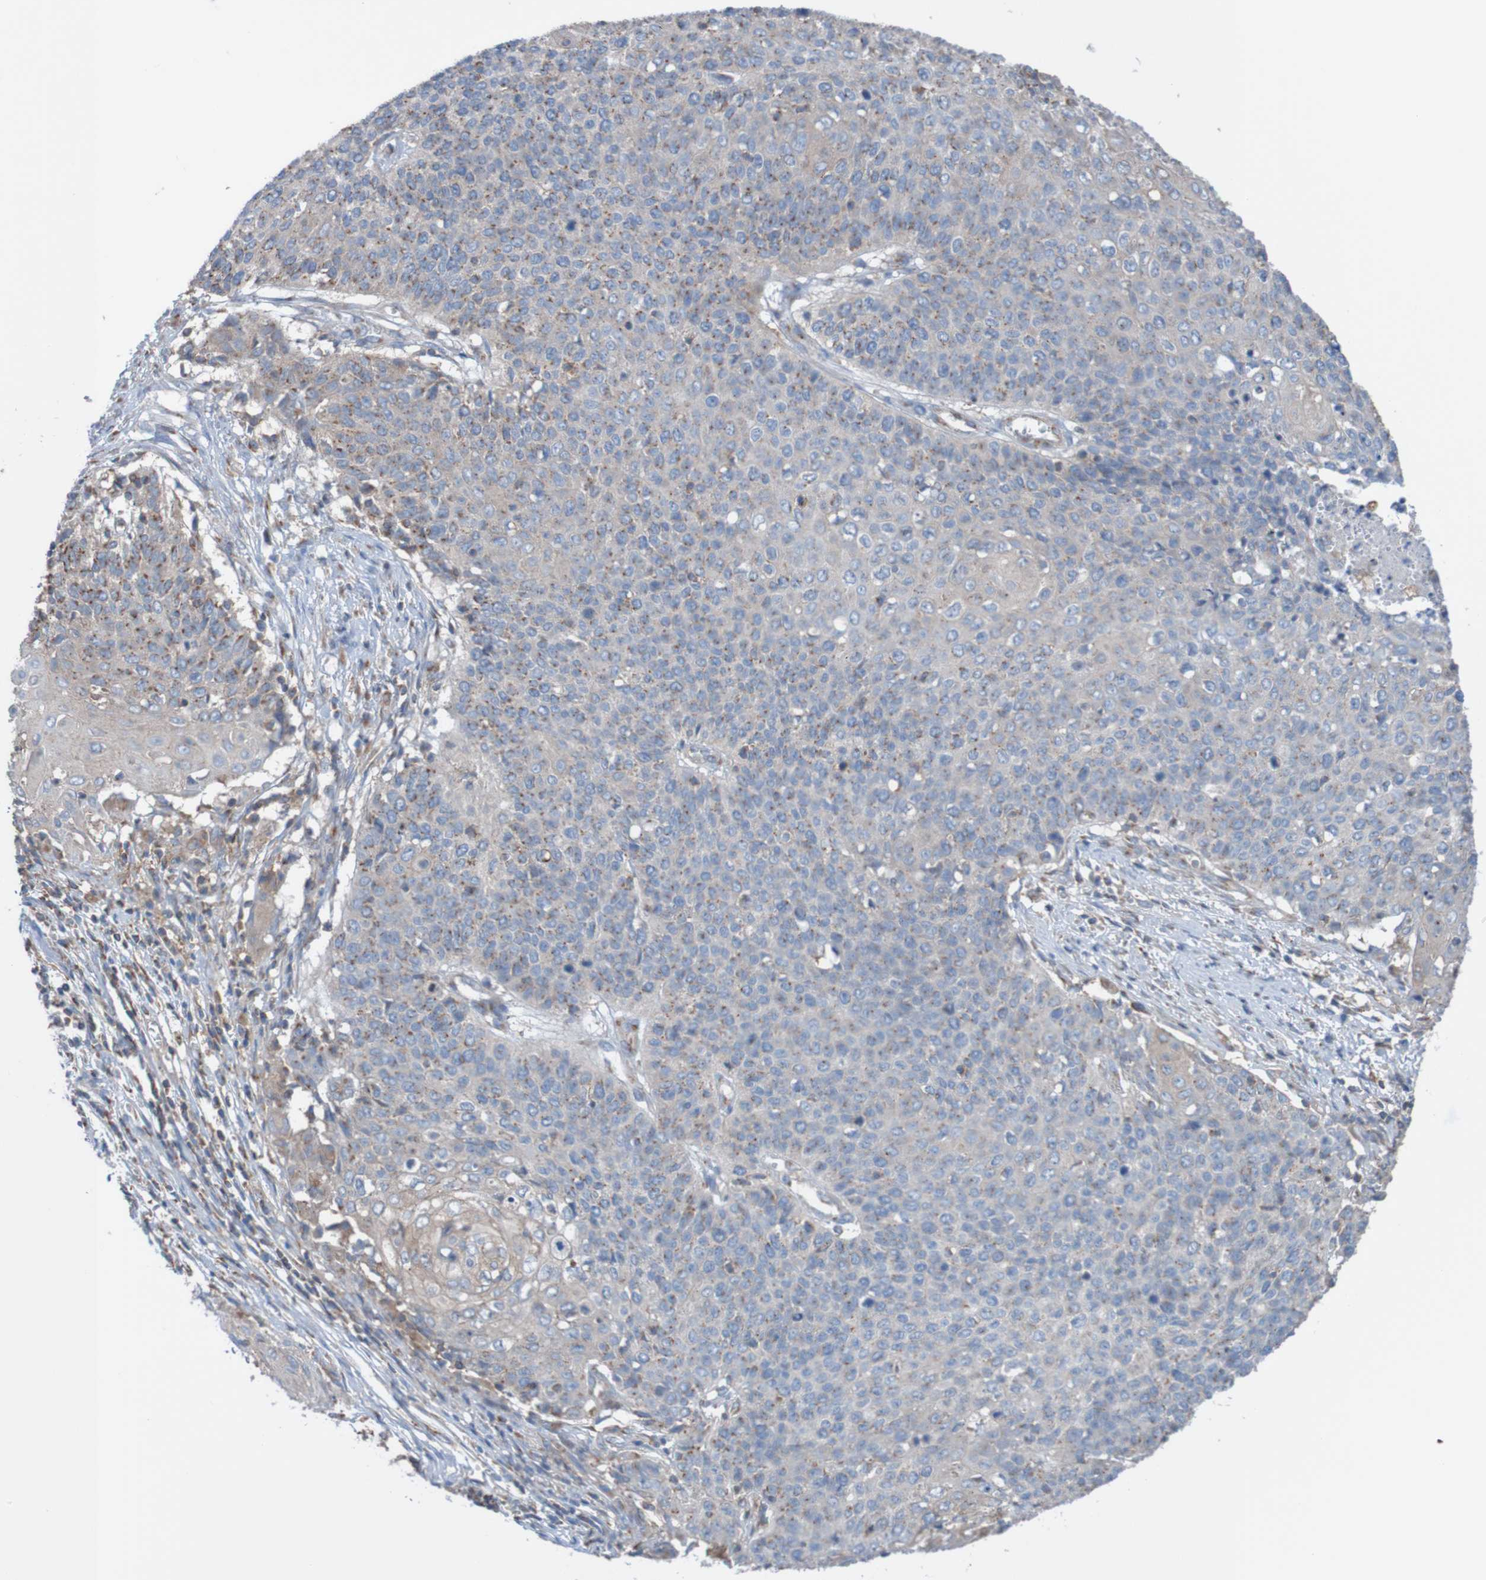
{"staining": {"intensity": "moderate", "quantity": "<25%", "location": "cytoplasmic/membranous"}, "tissue": "cervical cancer", "cell_type": "Tumor cells", "image_type": "cancer", "snomed": [{"axis": "morphology", "description": "Squamous cell carcinoma, NOS"}, {"axis": "topography", "description": "Cervix"}], "caption": "Tumor cells demonstrate moderate cytoplasmic/membranous expression in about <25% of cells in cervical squamous cell carcinoma.", "gene": "MINAR1", "patient": {"sex": "female", "age": 39}}